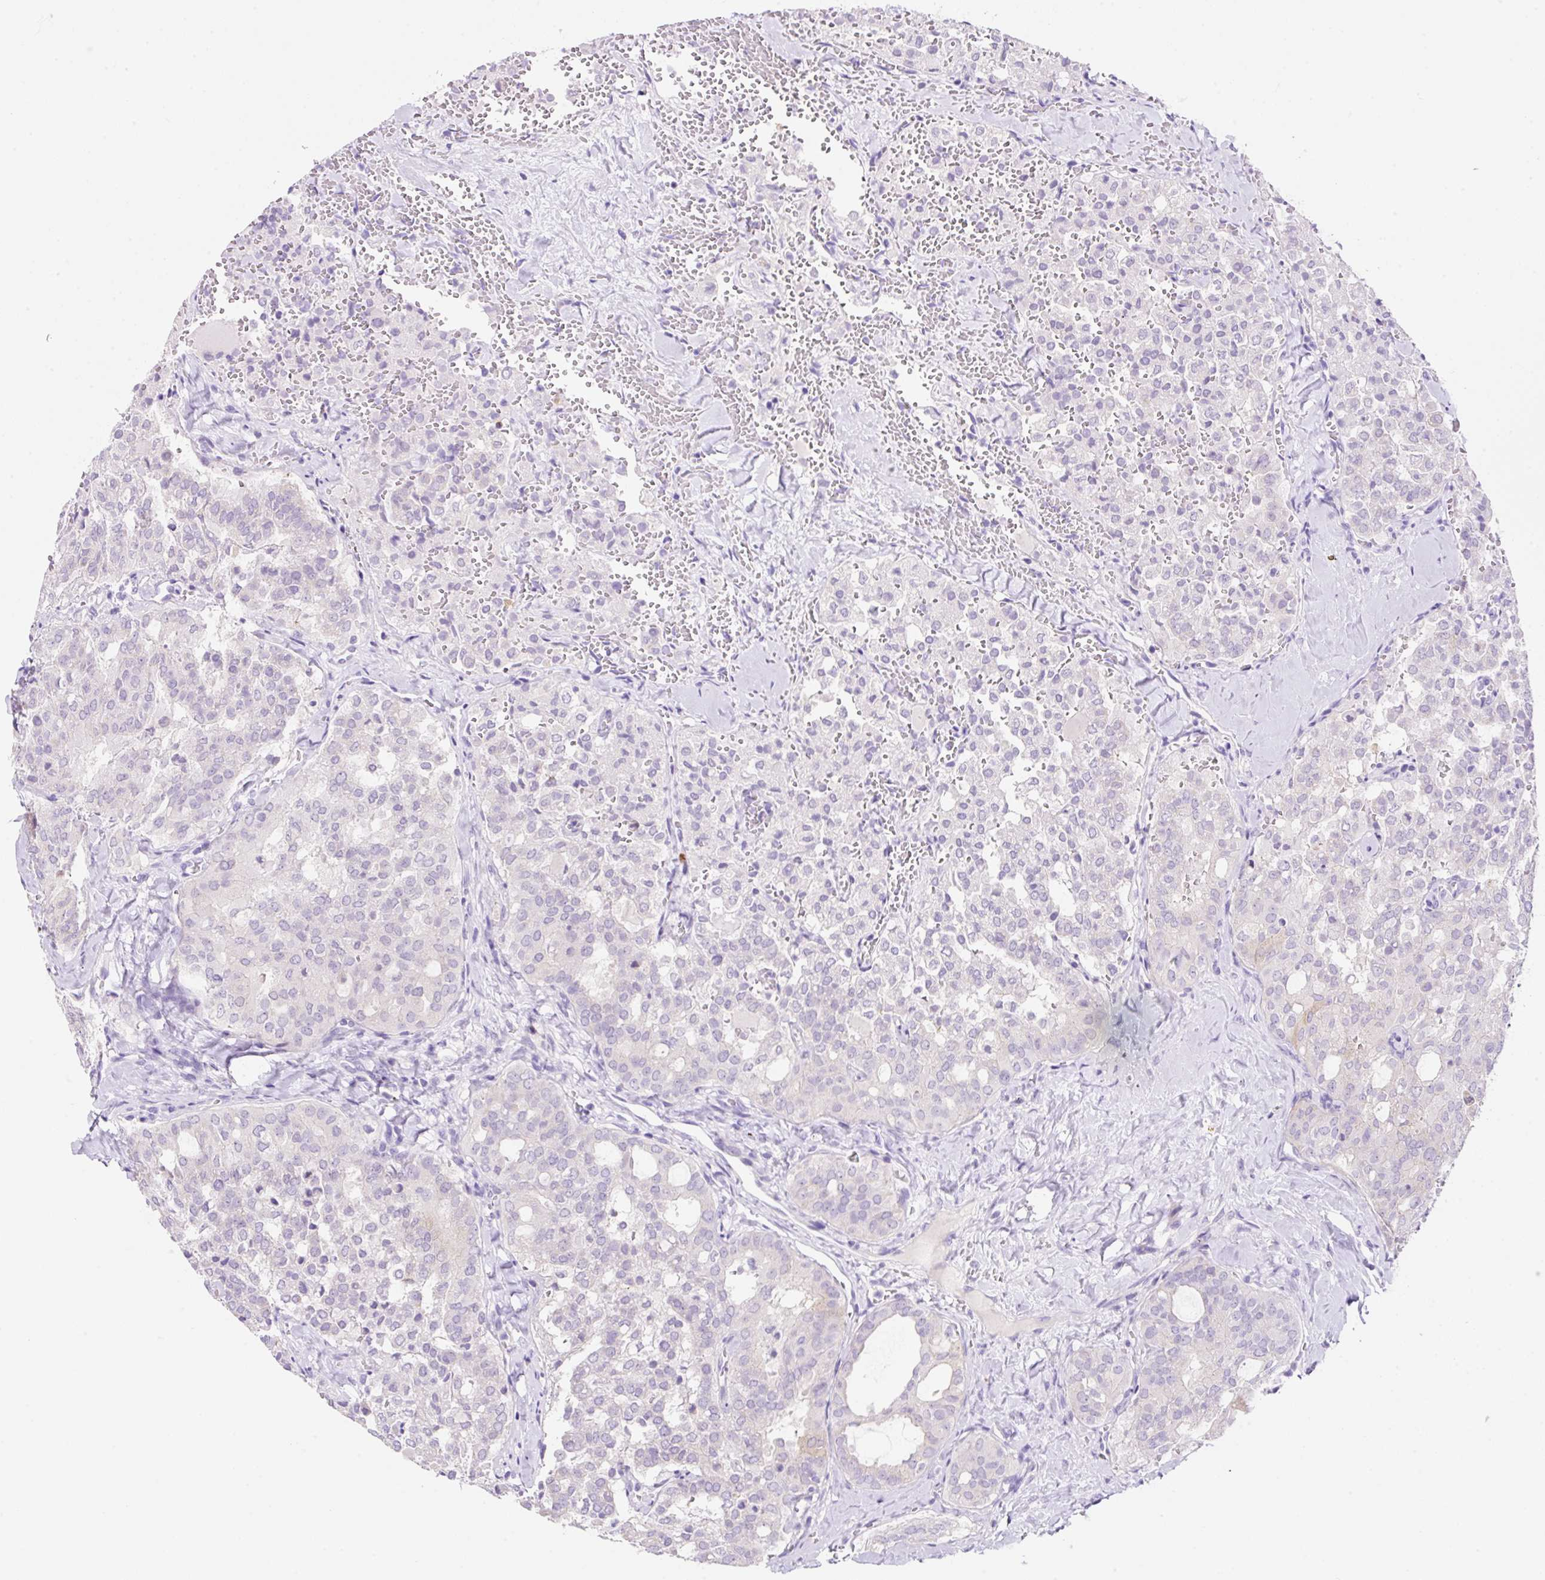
{"staining": {"intensity": "negative", "quantity": "none", "location": "none"}, "tissue": "thyroid cancer", "cell_type": "Tumor cells", "image_type": "cancer", "snomed": [{"axis": "morphology", "description": "Follicular adenoma carcinoma, NOS"}, {"axis": "topography", "description": "Thyroid gland"}], "caption": "High magnification brightfield microscopy of thyroid follicular adenoma carcinoma stained with DAB (3,3'-diaminobenzidine) (brown) and counterstained with hematoxylin (blue): tumor cells show no significant positivity.", "gene": "NDST3", "patient": {"sex": "male", "age": 75}}